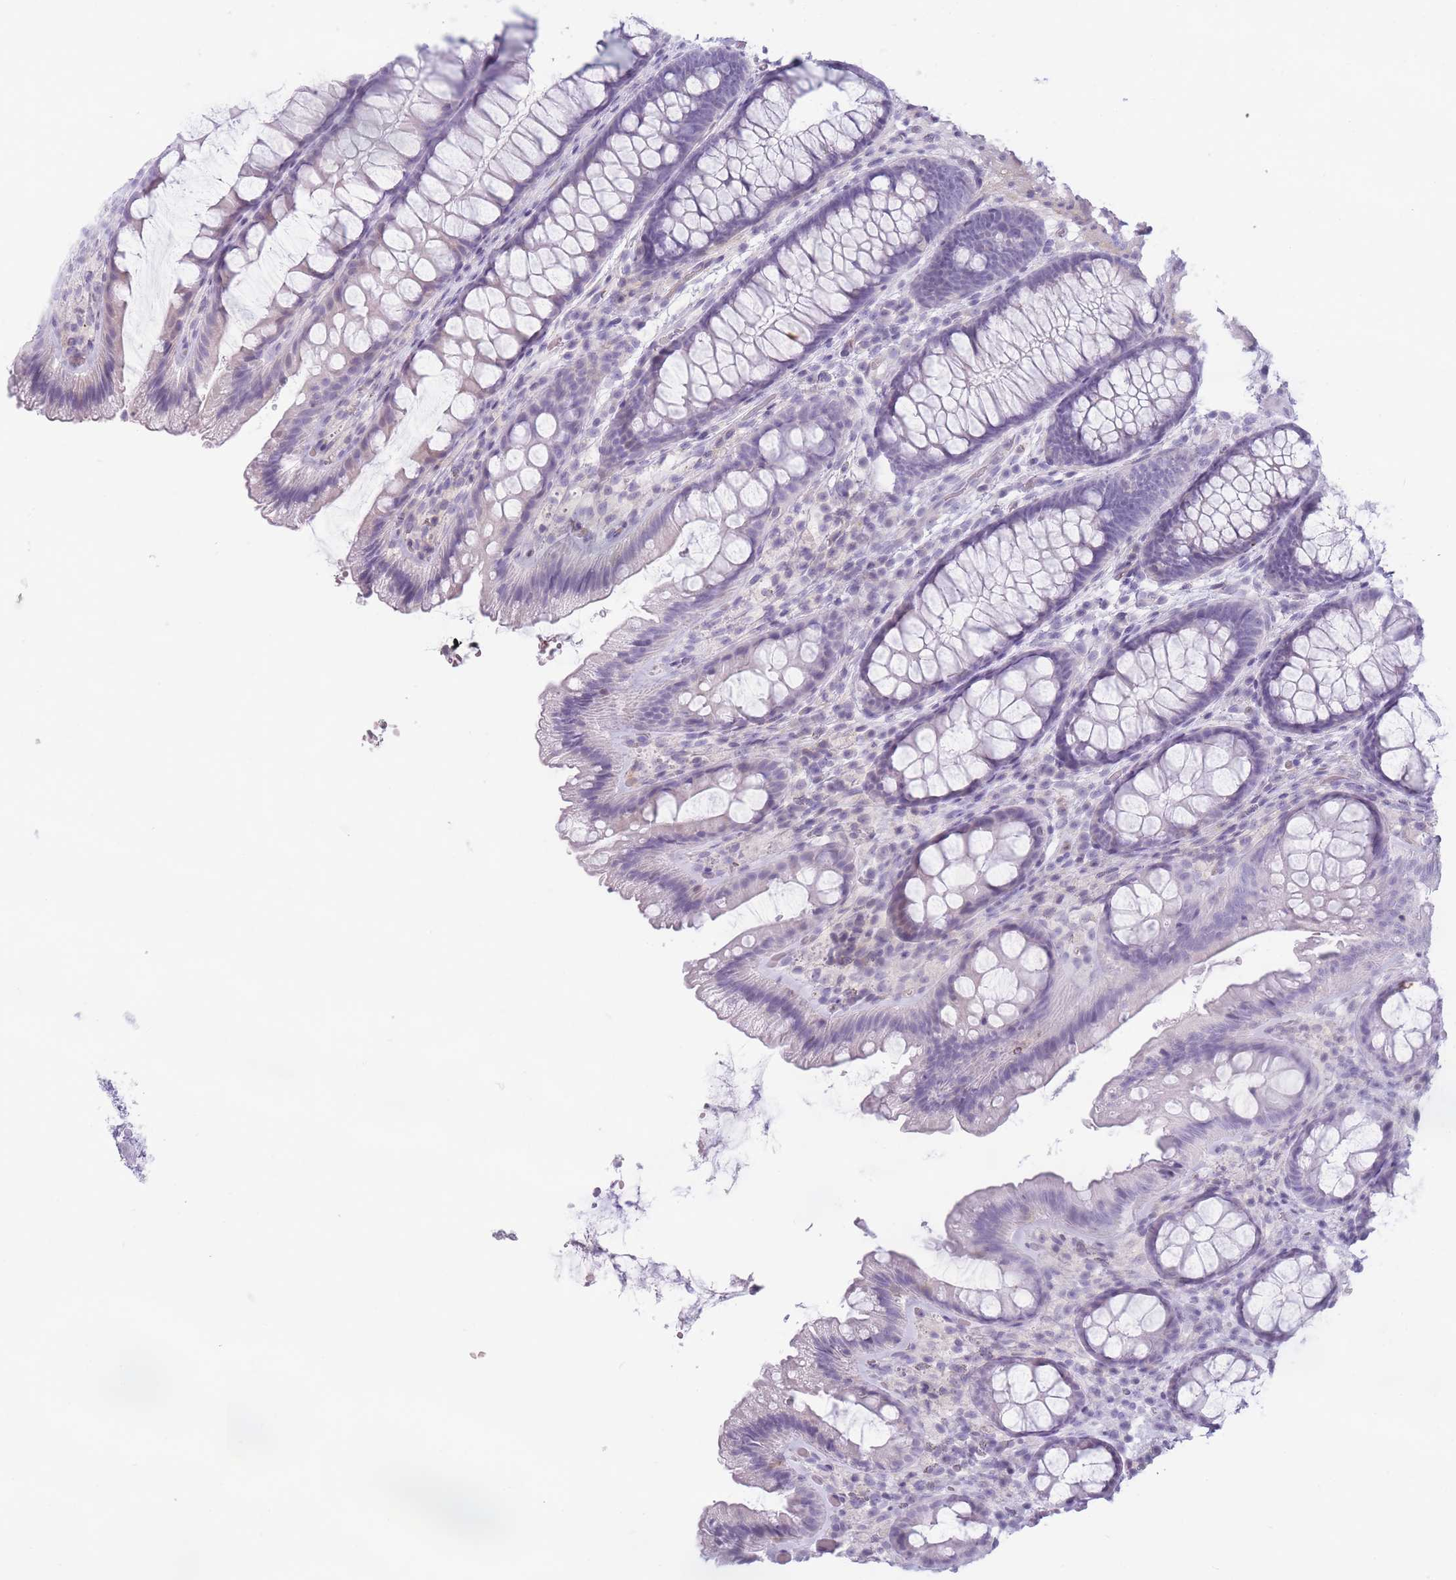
{"staining": {"intensity": "moderate", "quantity": "<25%", "location": "cytoplasmic/membranous"}, "tissue": "colon", "cell_type": "Glandular cells", "image_type": "normal", "snomed": [{"axis": "morphology", "description": "Normal tissue, NOS"}, {"axis": "topography", "description": "Colon"}], "caption": "IHC micrograph of benign colon stained for a protein (brown), which shows low levels of moderate cytoplasmic/membranous expression in approximately <25% of glandular cells.", "gene": "GGT1", "patient": {"sex": "male", "age": 46}}